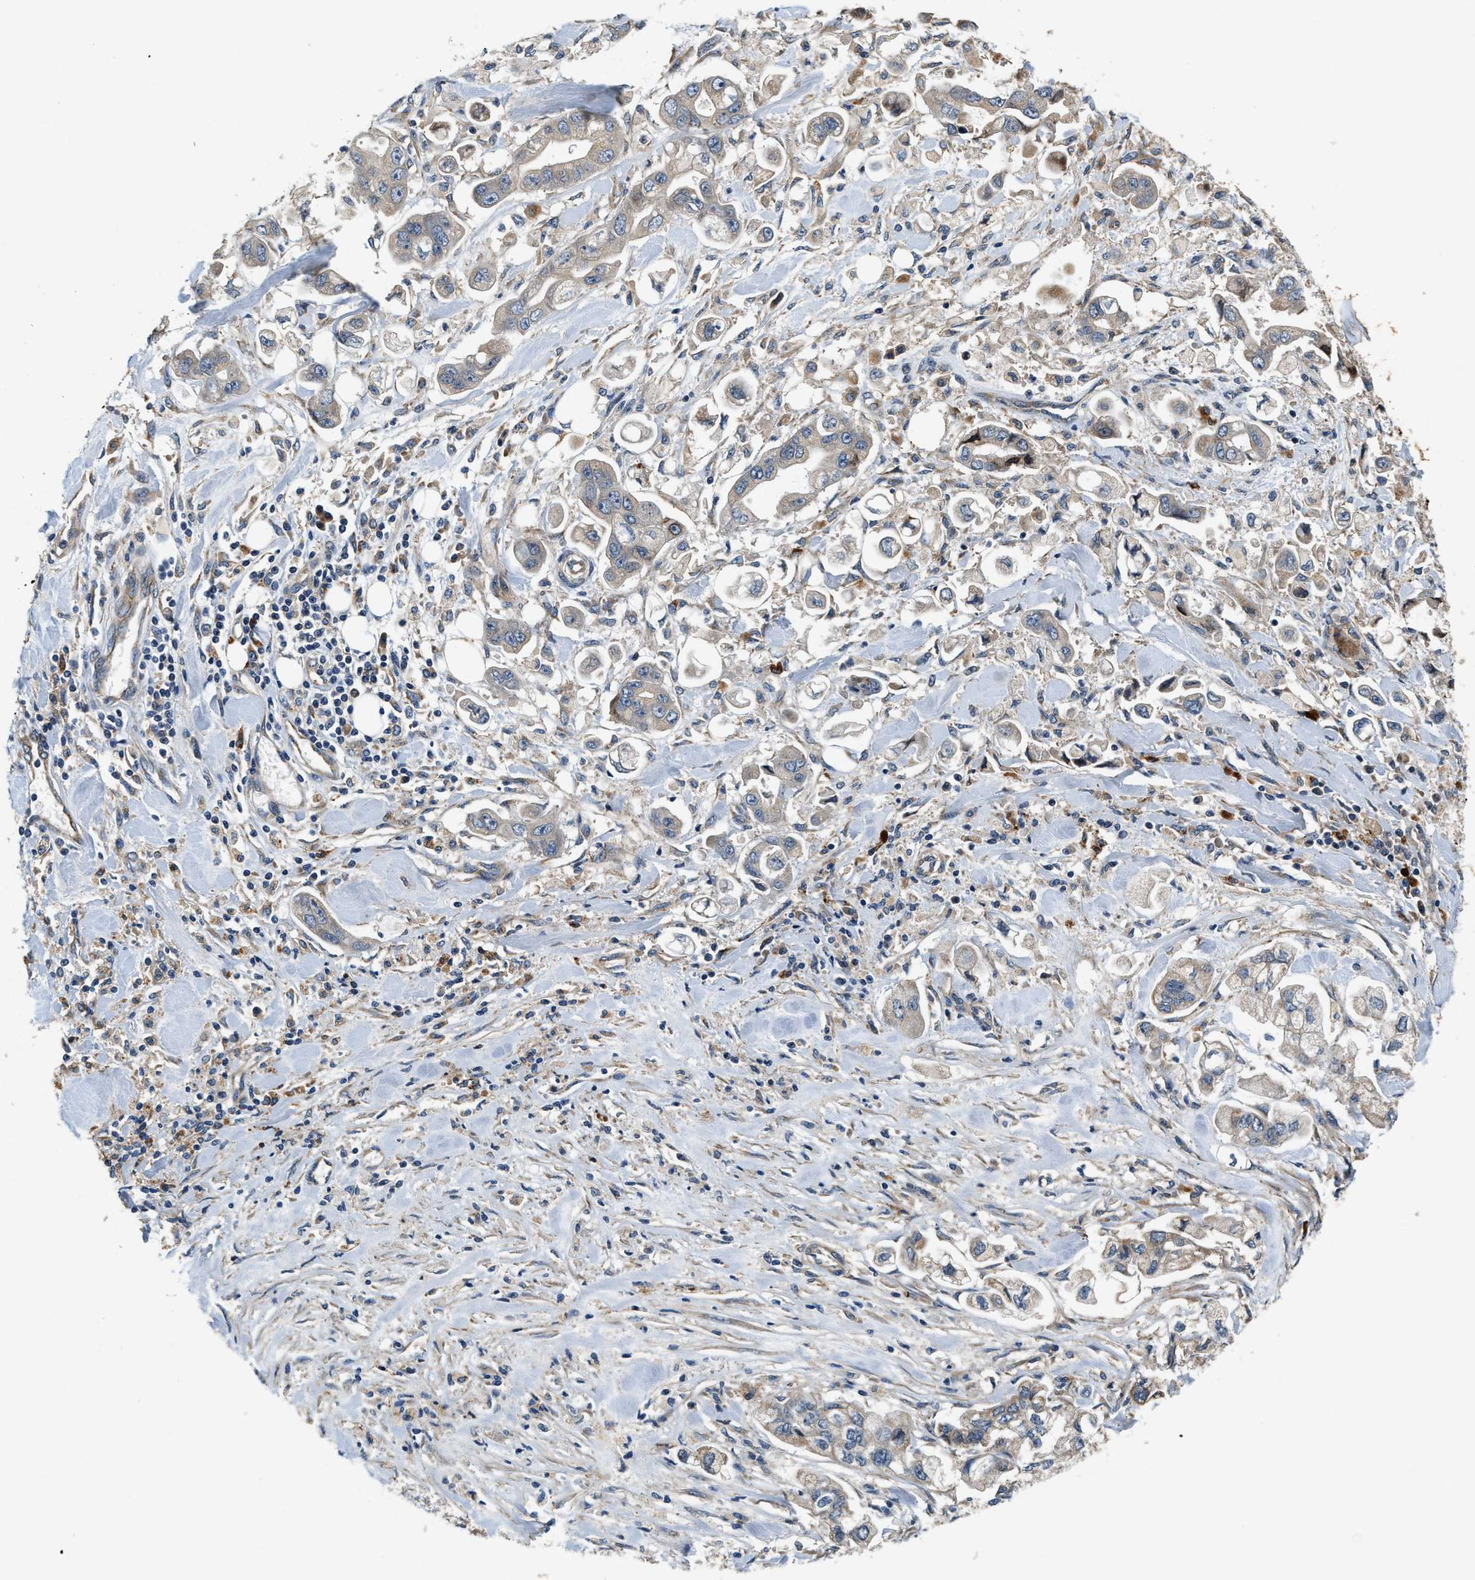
{"staining": {"intensity": "weak", "quantity": "25%-75%", "location": "cytoplasmic/membranous"}, "tissue": "stomach cancer", "cell_type": "Tumor cells", "image_type": "cancer", "snomed": [{"axis": "morphology", "description": "Normal tissue, NOS"}, {"axis": "morphology", "description": "Adenocarcinoma, NOS"}, {"axis": "topography", "description": "Stomach"}], "caption": "IHC photomicrograph of stomach adenocarcinoma stained for a protein (brown), which shows low levels of weak cytoplasmic/membranous expression in approximately 25%-75% of tumor cells.", "gene": "DUSP10", "patient": {"sex": "male", "age": 62}}